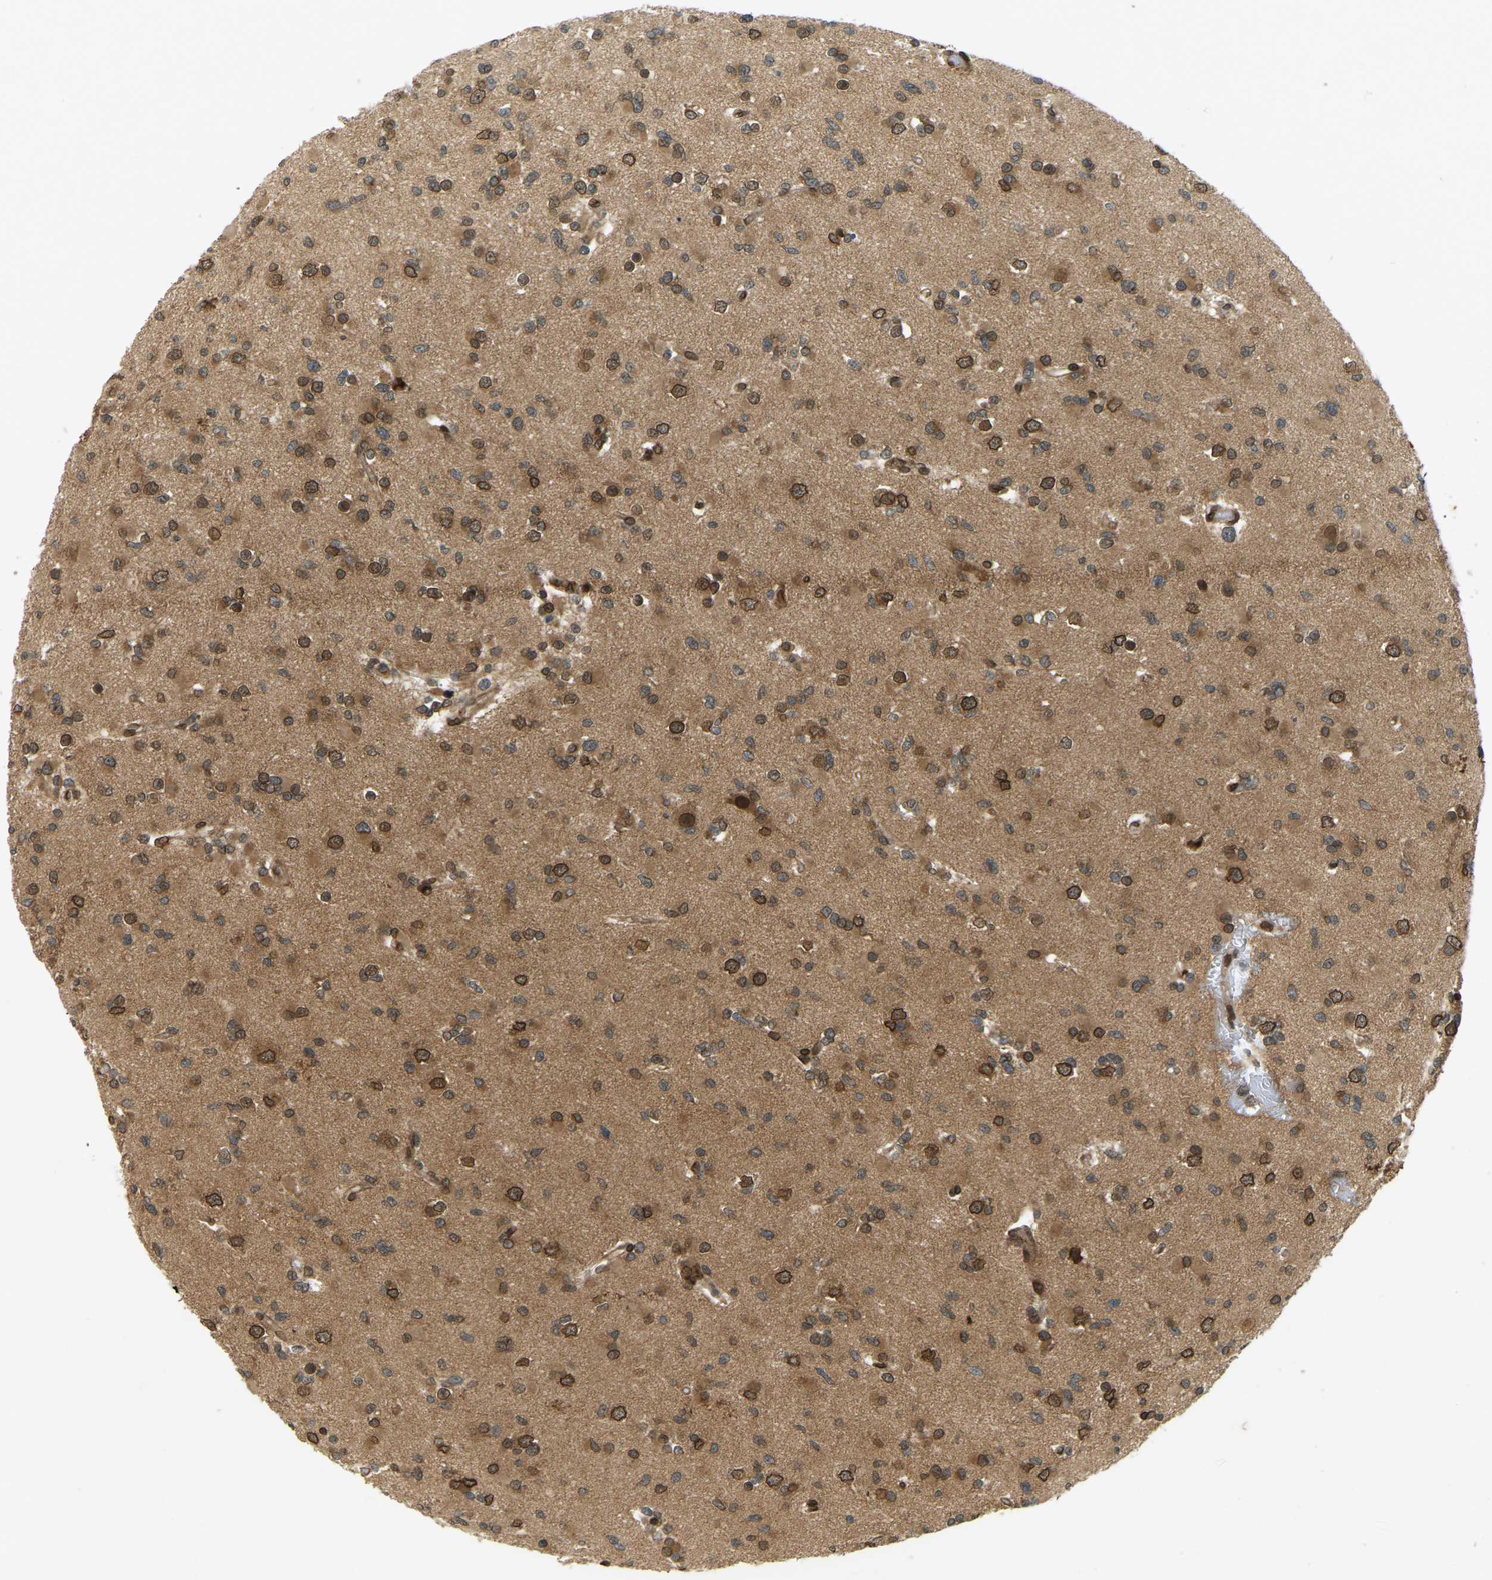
{"staining": {"intensity": "moderate", "quantity": ">75%", "location": "cytoplasmic/membranous,nuclear"}, "tissue": "glioma", "cell_type": "Tumor cells", "image_type": "cancer", "snomed": [{"axis": "morphology", "description": "Glioma, malignant, Low grade"}, {"axis": "topography", "description": "Brain"}], "caption": "Immunohistochemical staining of human malignant low-grade glioma shows moderate cytoplasmic/membranous and nuclear protein positivity in approximately >75% of tumor cells.", "gene": "SYNE1", "patient": {"sex": "female", "age": 22}}